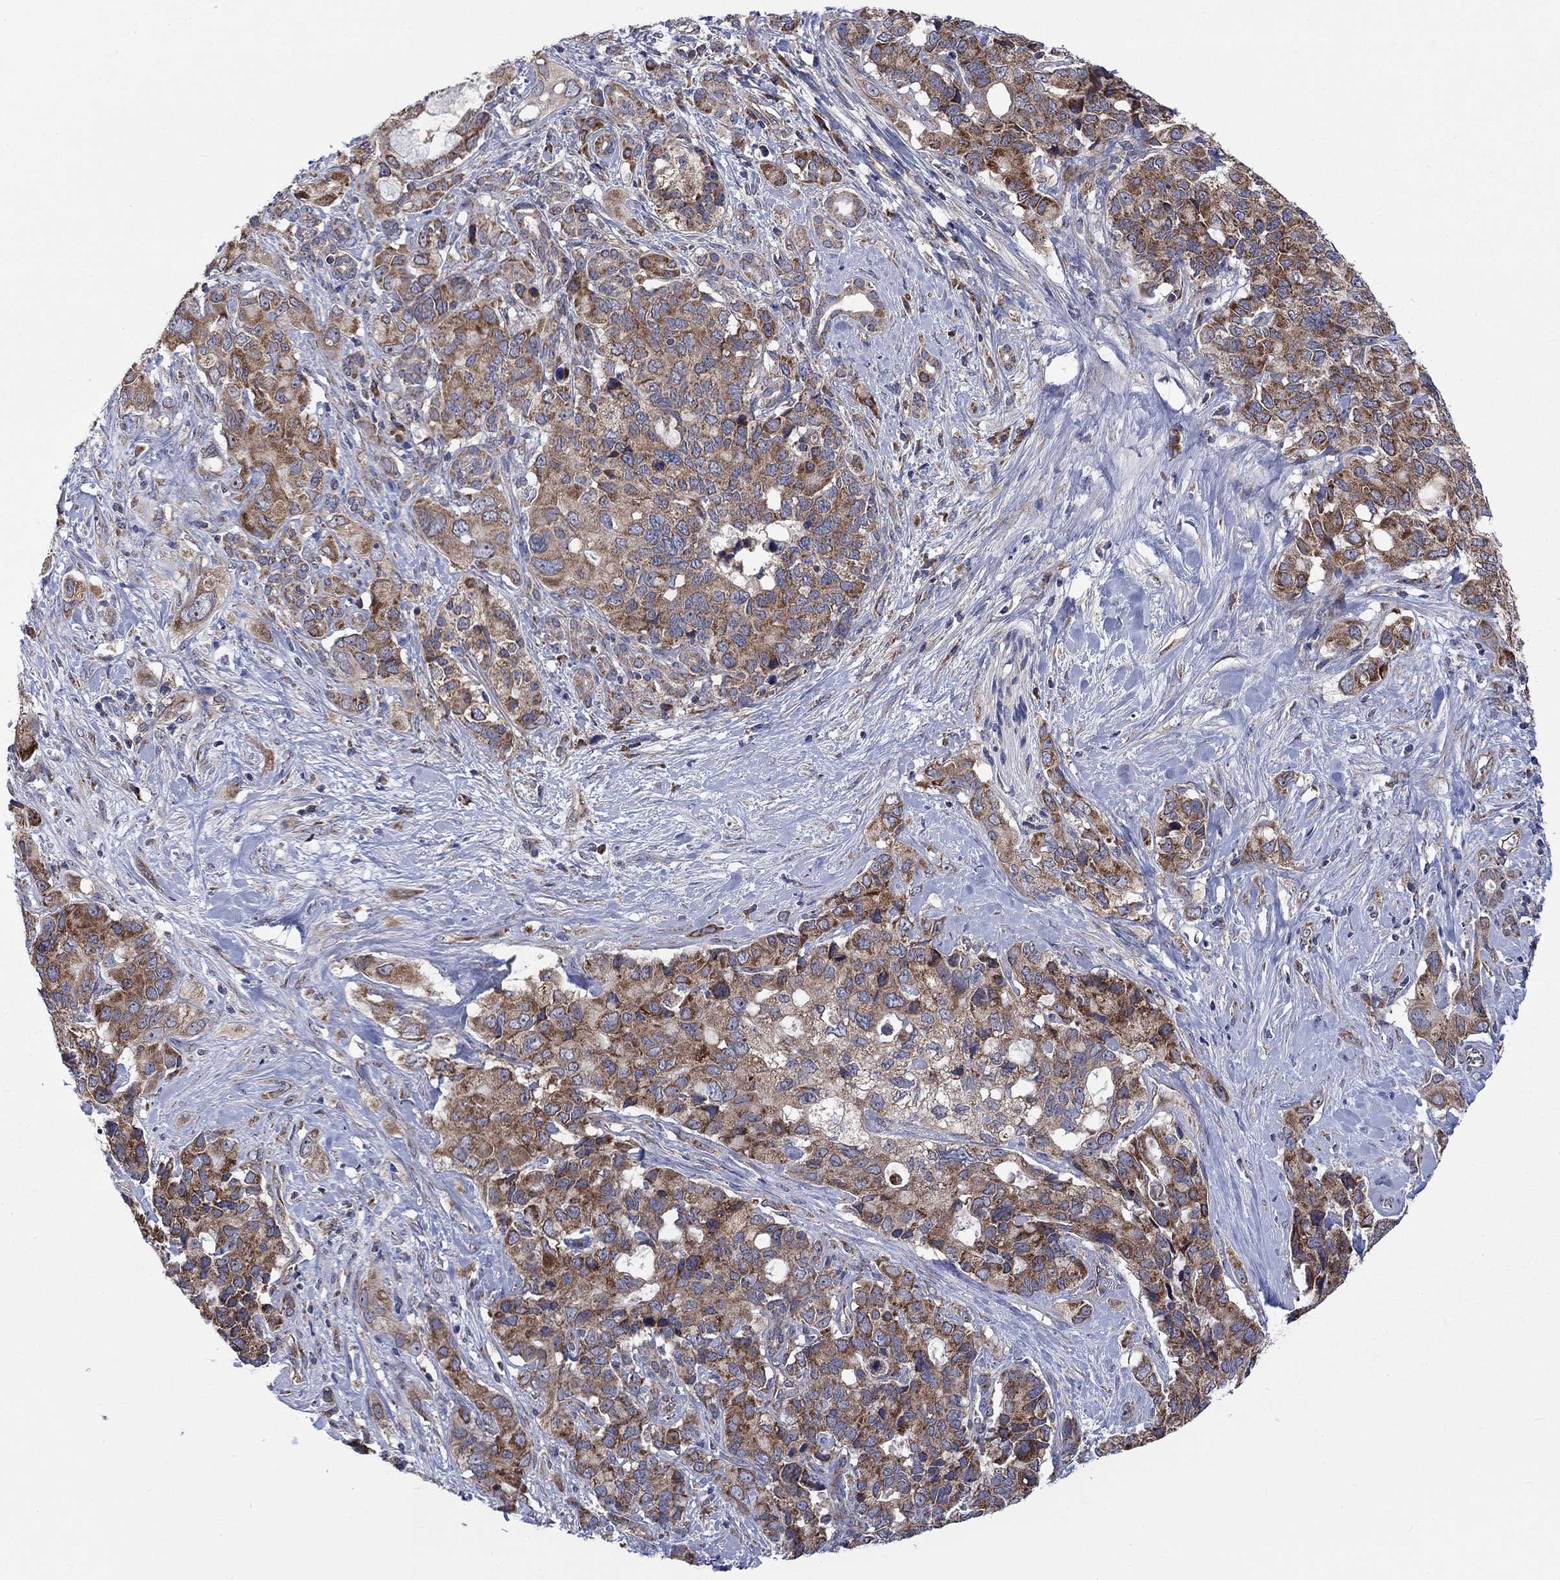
{"staining": {"intensity": "moderate", "quantity": "25%-75%", "location": "cytoplasmic/membranous"}, "tissue": "pancreatic cancer", "cell_type": "Tumor cells", "image_type": "cancer", "snomed": [{"axis": "morphology", "description": "Adenocarcinoma, NOS"}, {"axis": "topography", "description": "Pancreas"}], "caption": "Pancreatic cancer stained with a brown dye displays moderate cytoplasmic/membranous positive staining in about 25%-75% of tumor cells.", "gene": "RPLP0", "patient": {"sex": "female", "age": 56}}